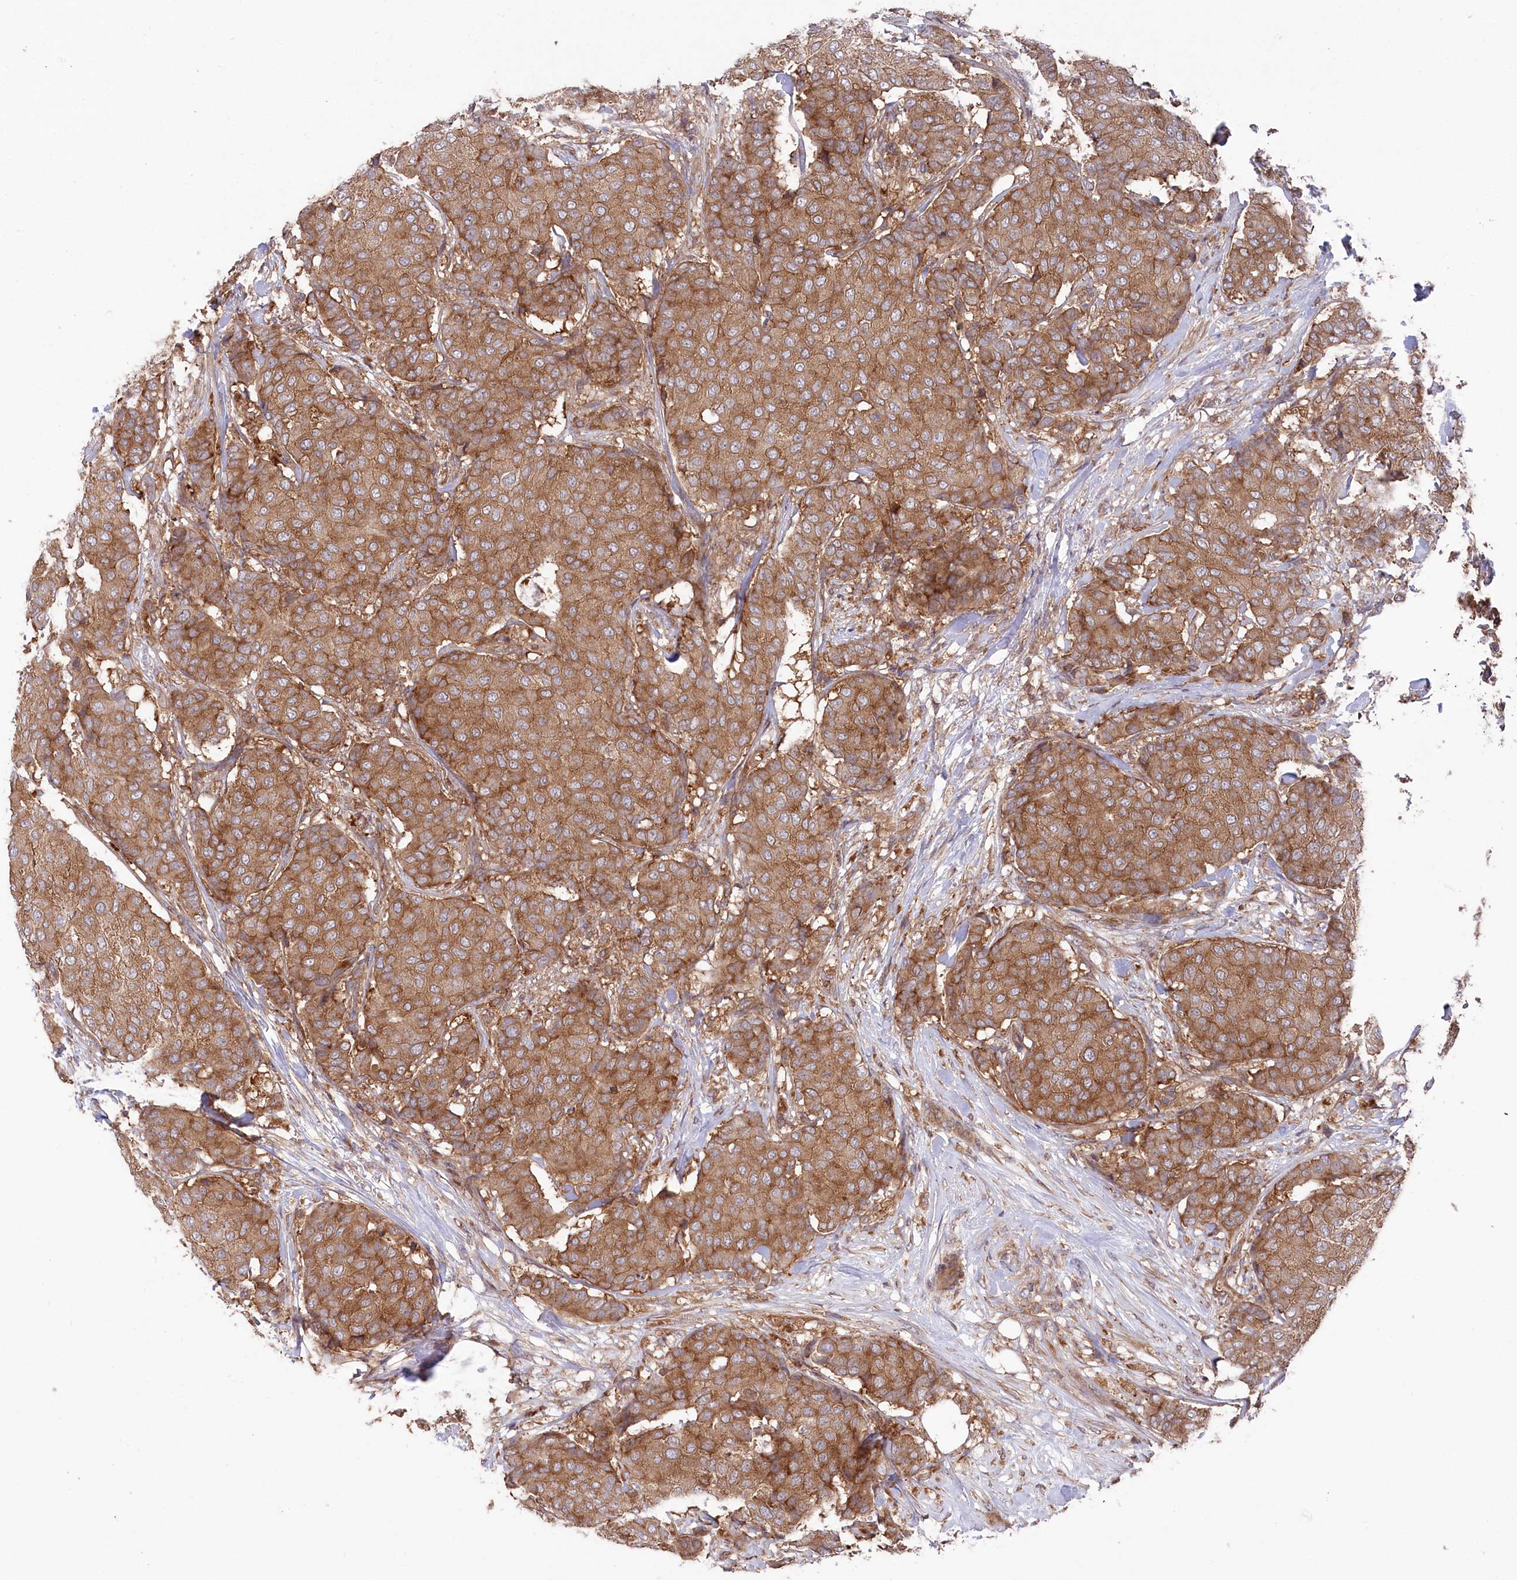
{"staining": {"intensity": "moderate", "quantity": ">75%", "location": "cytoplasmic/membranous"}, "tissue": "breast cancer", "cell_type": "Tumor cells", "image_type": "cancer", "snomed": [{"axis": "morphology", "description": "Duct carcinoma"}, {"axis": "topography", "description": "Breast"}], "caption": "Immunohistochemistry (IHC) of human breast cancer shows medium levels of moderate cytoplasmic/membranous positivity in approximately >75% of tumor cells. Using DAB (brown) and hematoxylin (blue) stains, captured at high magnification using brightfield microscopy.", "gene": "PPP1R21", "patient": {"sex": "female", "age": 75}}